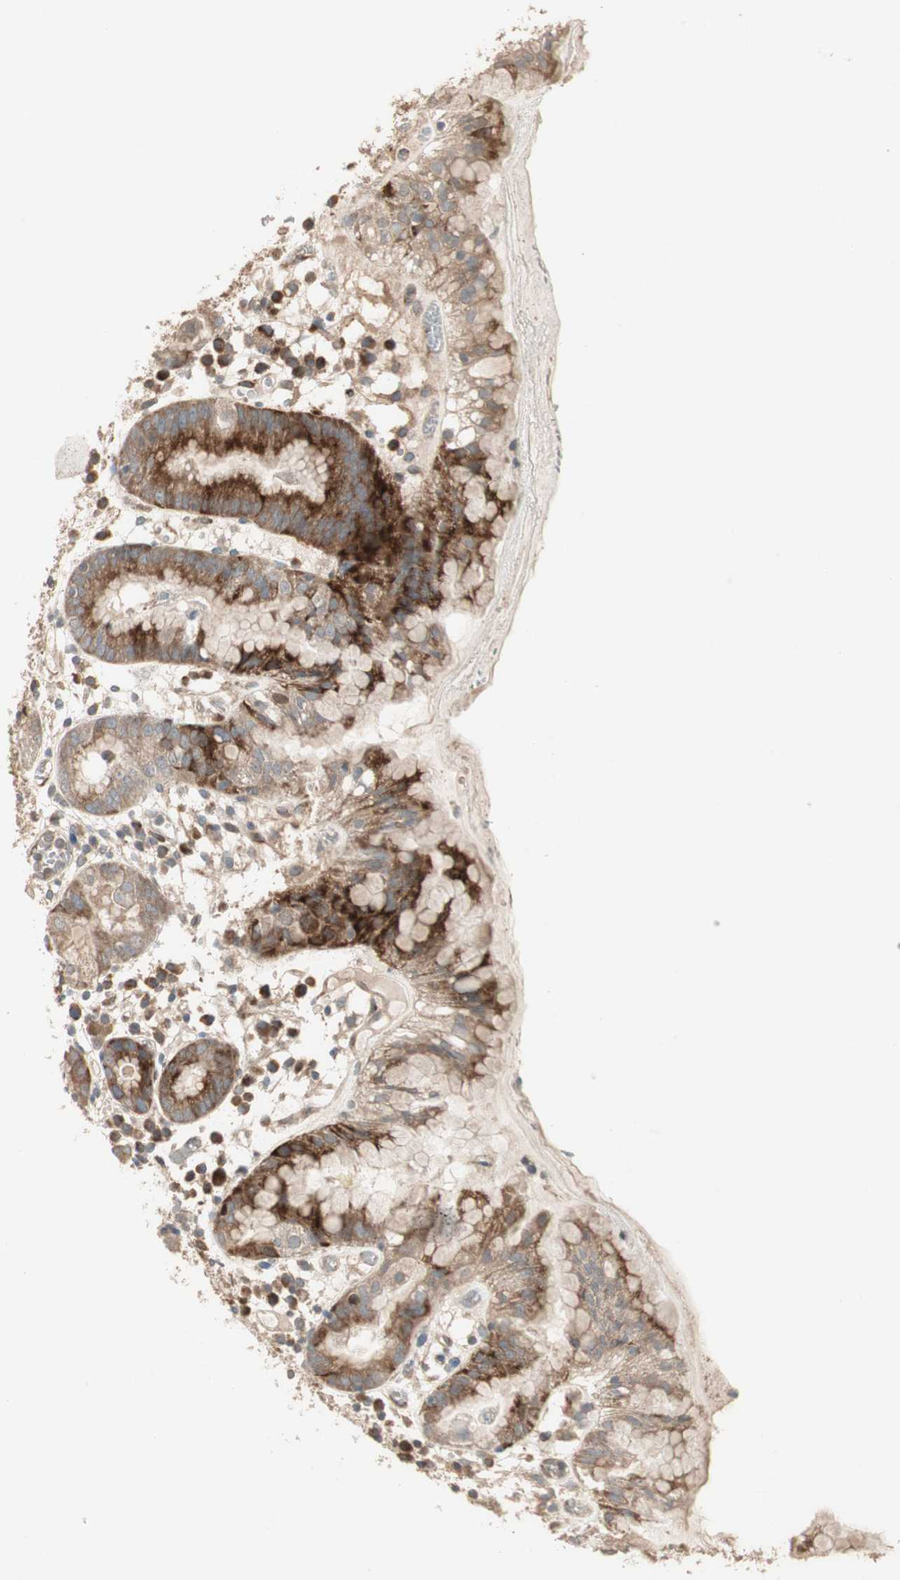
{"staining": {"intensity": "moderate", "quantity": ">75%", "location": "cytoplasmic/membranous"}, "tissue": "stomach", "cell_type": "Glandular cells", "image_type": "normal", "snomed": [{"axis": "morphology", "description": "Normal tissue, NOS"}, {"axis": "topography", "description": "Stomach"}, {"axis": "topography", "description": "Stomach, lower"}], "caption": "IHC staining of benign stomach, which shows medium levels of moderate cytoplasmic/membranous staining in approximately >75% of glandular cells indicating moderate cytoplasmic/membranous protein positivity. The staining was performed using DAB (3,3'-diaminobenzidine) (brown) for protein detection and nuclei were counterstained in hematoxylin (blue).", "gene": "PPP2R5E", "patient": {"sex": "female", "age": 75}}